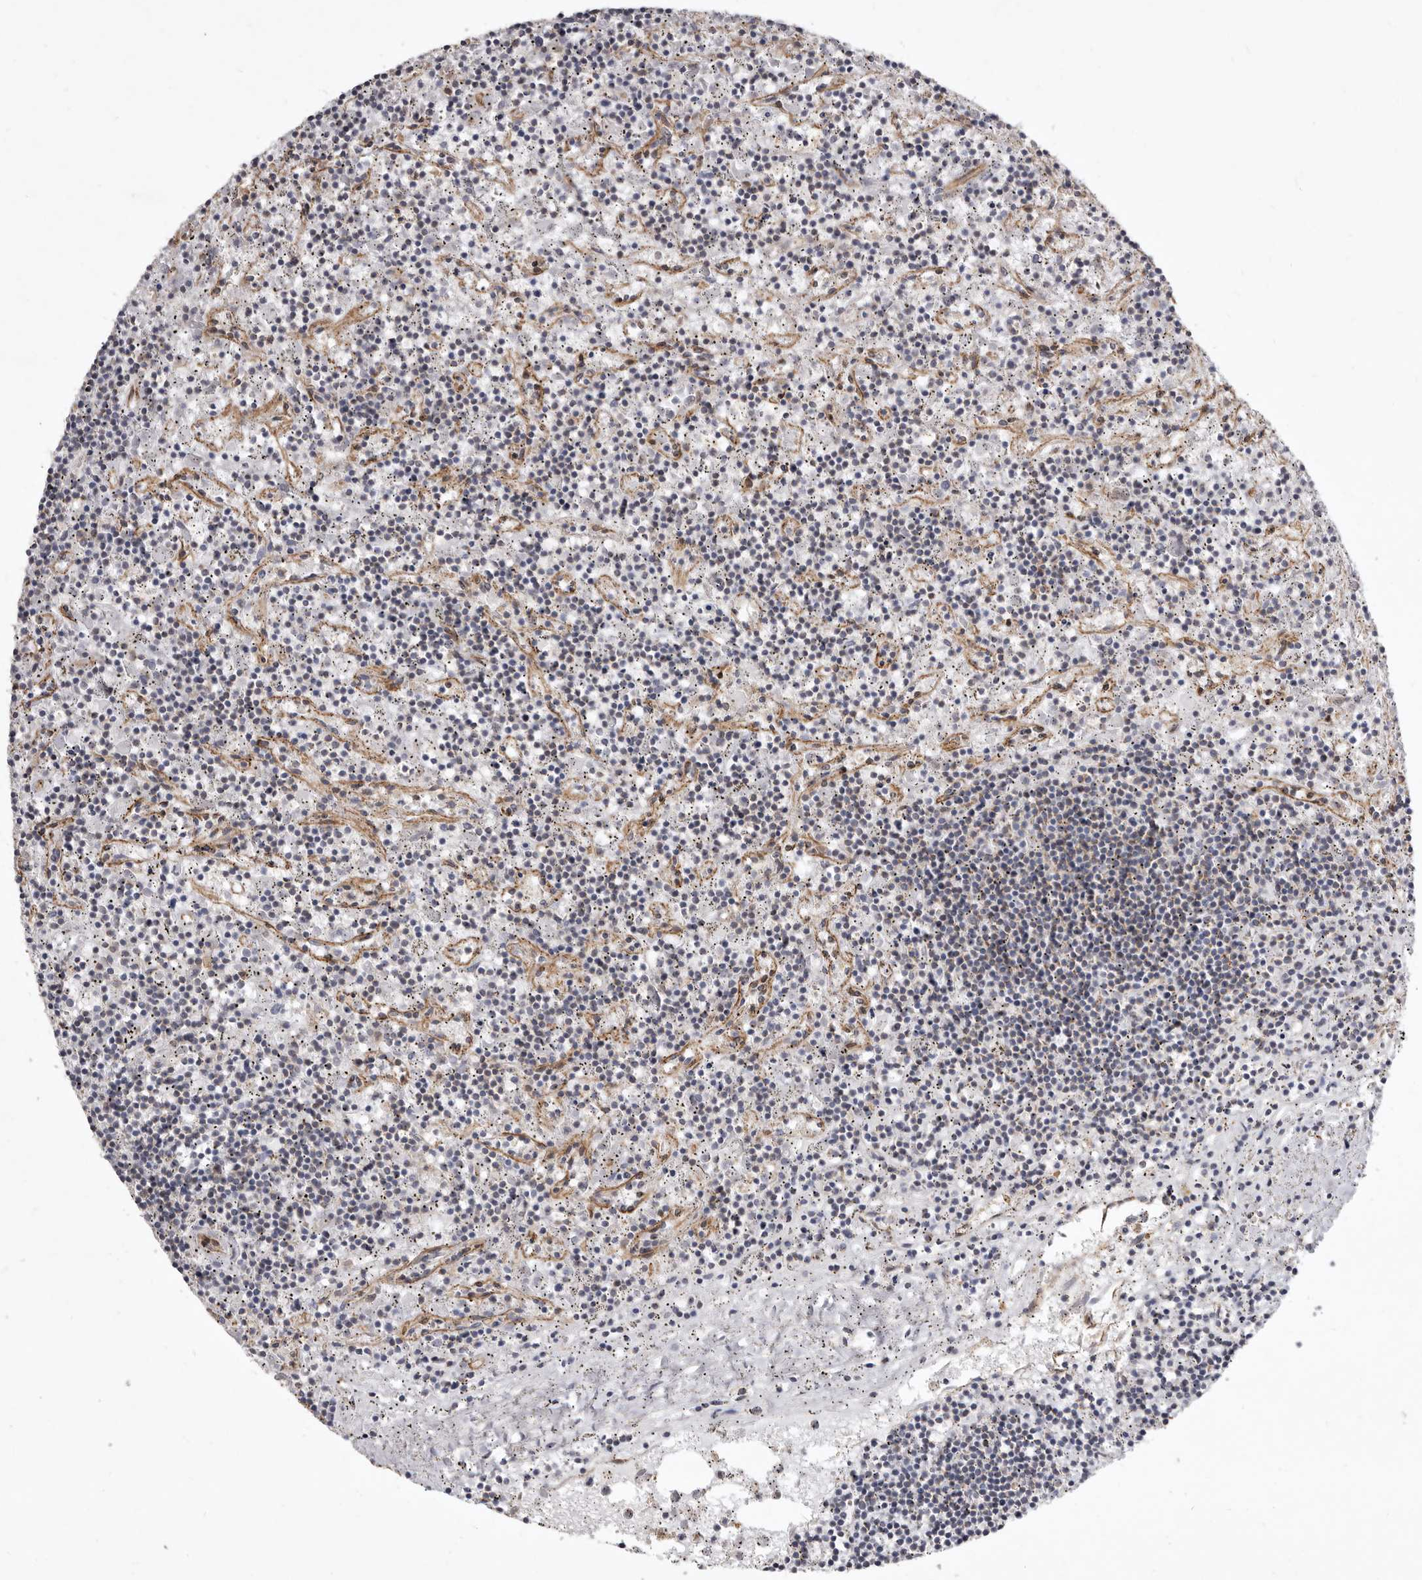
{"staining": {"intensity": "negative", "quantity": "none", "location": "none"}, "tissue": "lymphoma", "cell_type": "Tumor cells", "image_type": "cancer", "snomed": [{"axis": "morphology", "description": "Malignant lymphoma, non-Hodgkin's type, Low grade"}, {"axis": "topography", "description": "Spleen"}], "caption": "The histopathology image reveals no staining of tumor cells in low-grade malignant lymphoma, non-Hodgkin's type.", "gene": "P2RX6", "patient": {"sex": "male", "age": 76}}